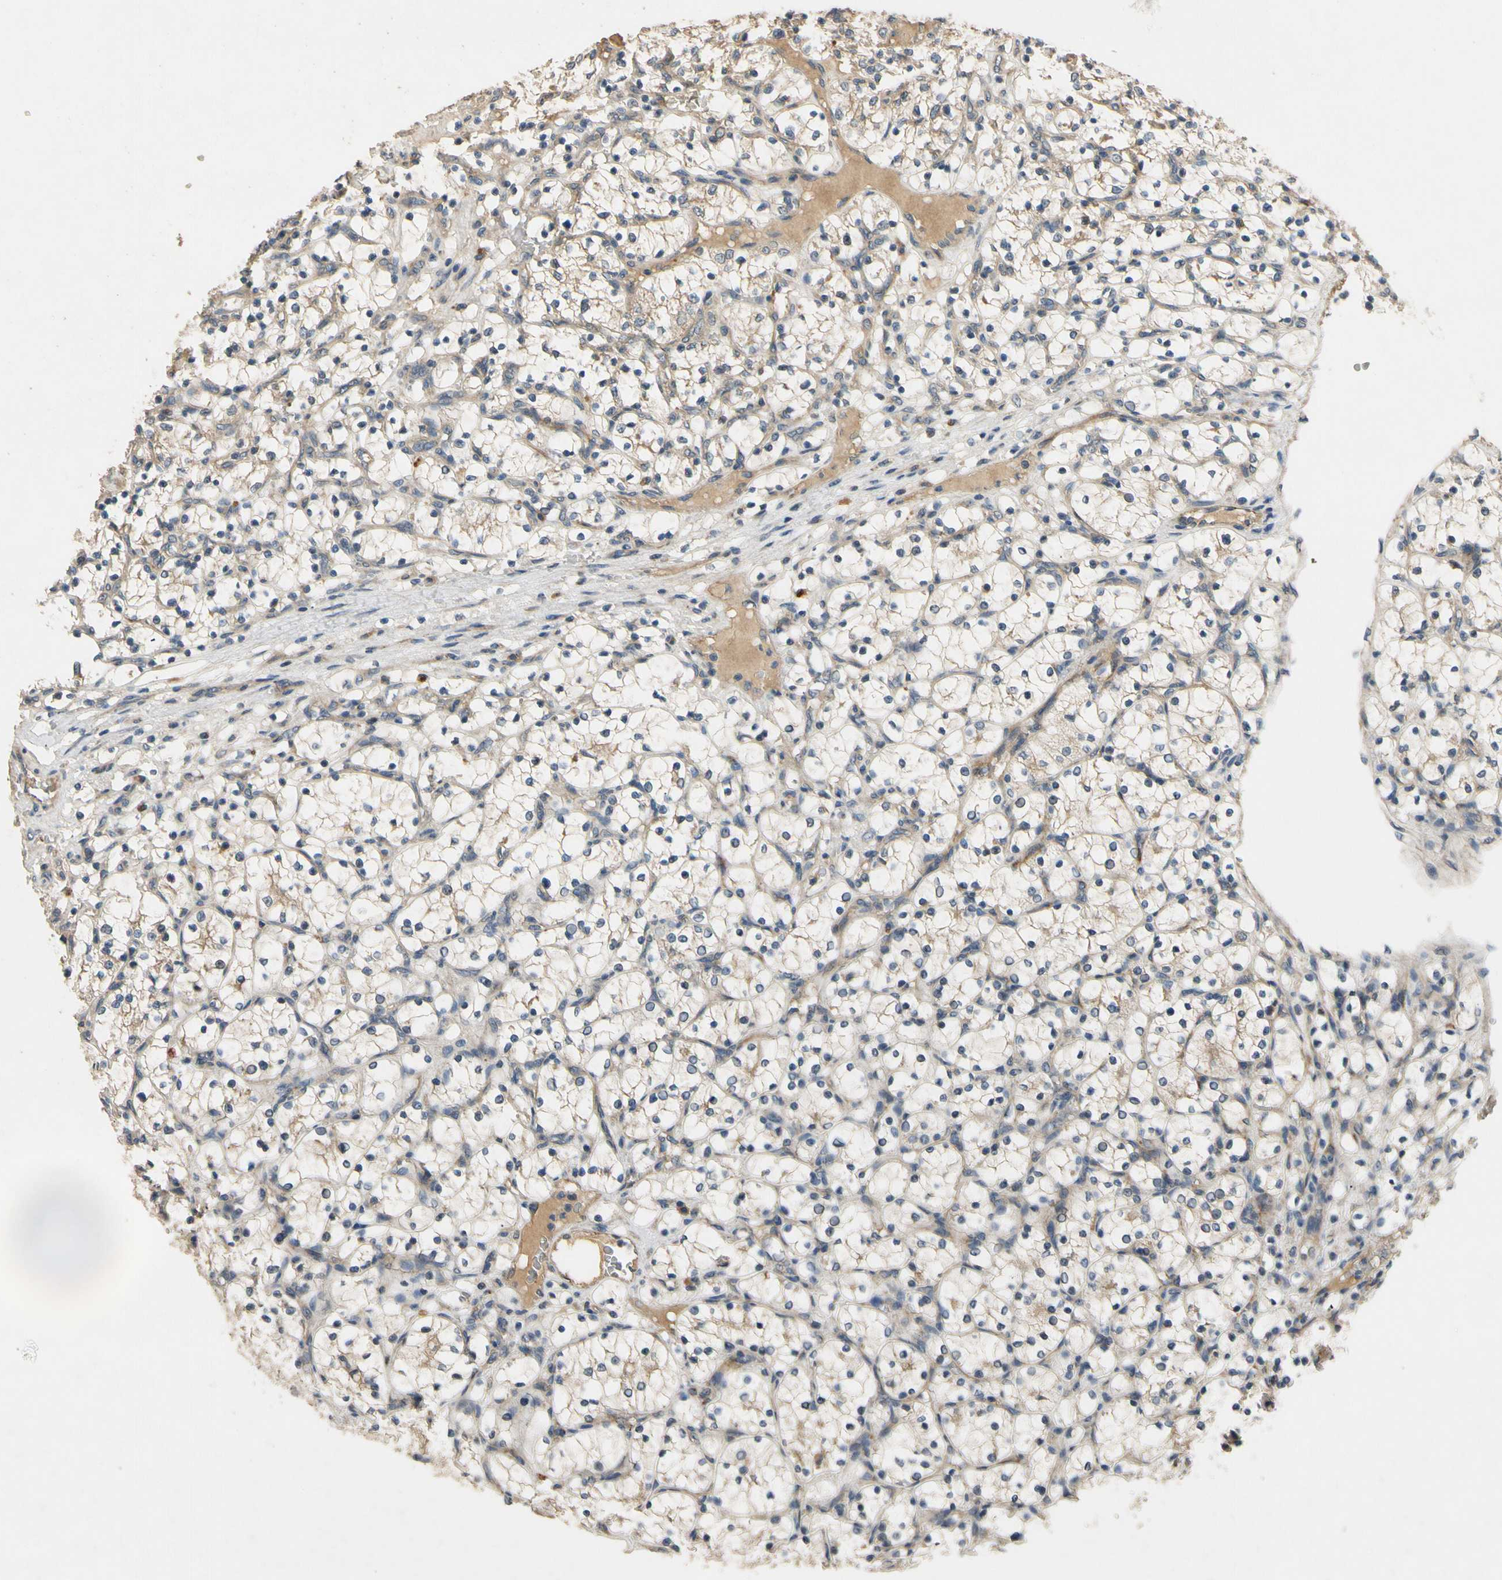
{"staining": {"intensity": "weak", "quantity": "<25%", "location": "cytoplasmic/membranous"}, "tissue": "renal cancer", "cell_type": "Tumor cells", "image_type": "cancer", "snomed": [{"axis": "morphology", "description": "Adenocarcinoma, NOS"}, {"axis": "topography", "description": "Kidney"}], "caption": "The micrograph displays no significant staining in tumor cells of renal adenocarcinoma. (DAB (3,3'-diaminobenzidine) immunohistochemistry (IHC) with hematoxylin counter stain).", "gene": "ALKBH3", "patient": {"sex": "female", "age": 69}}